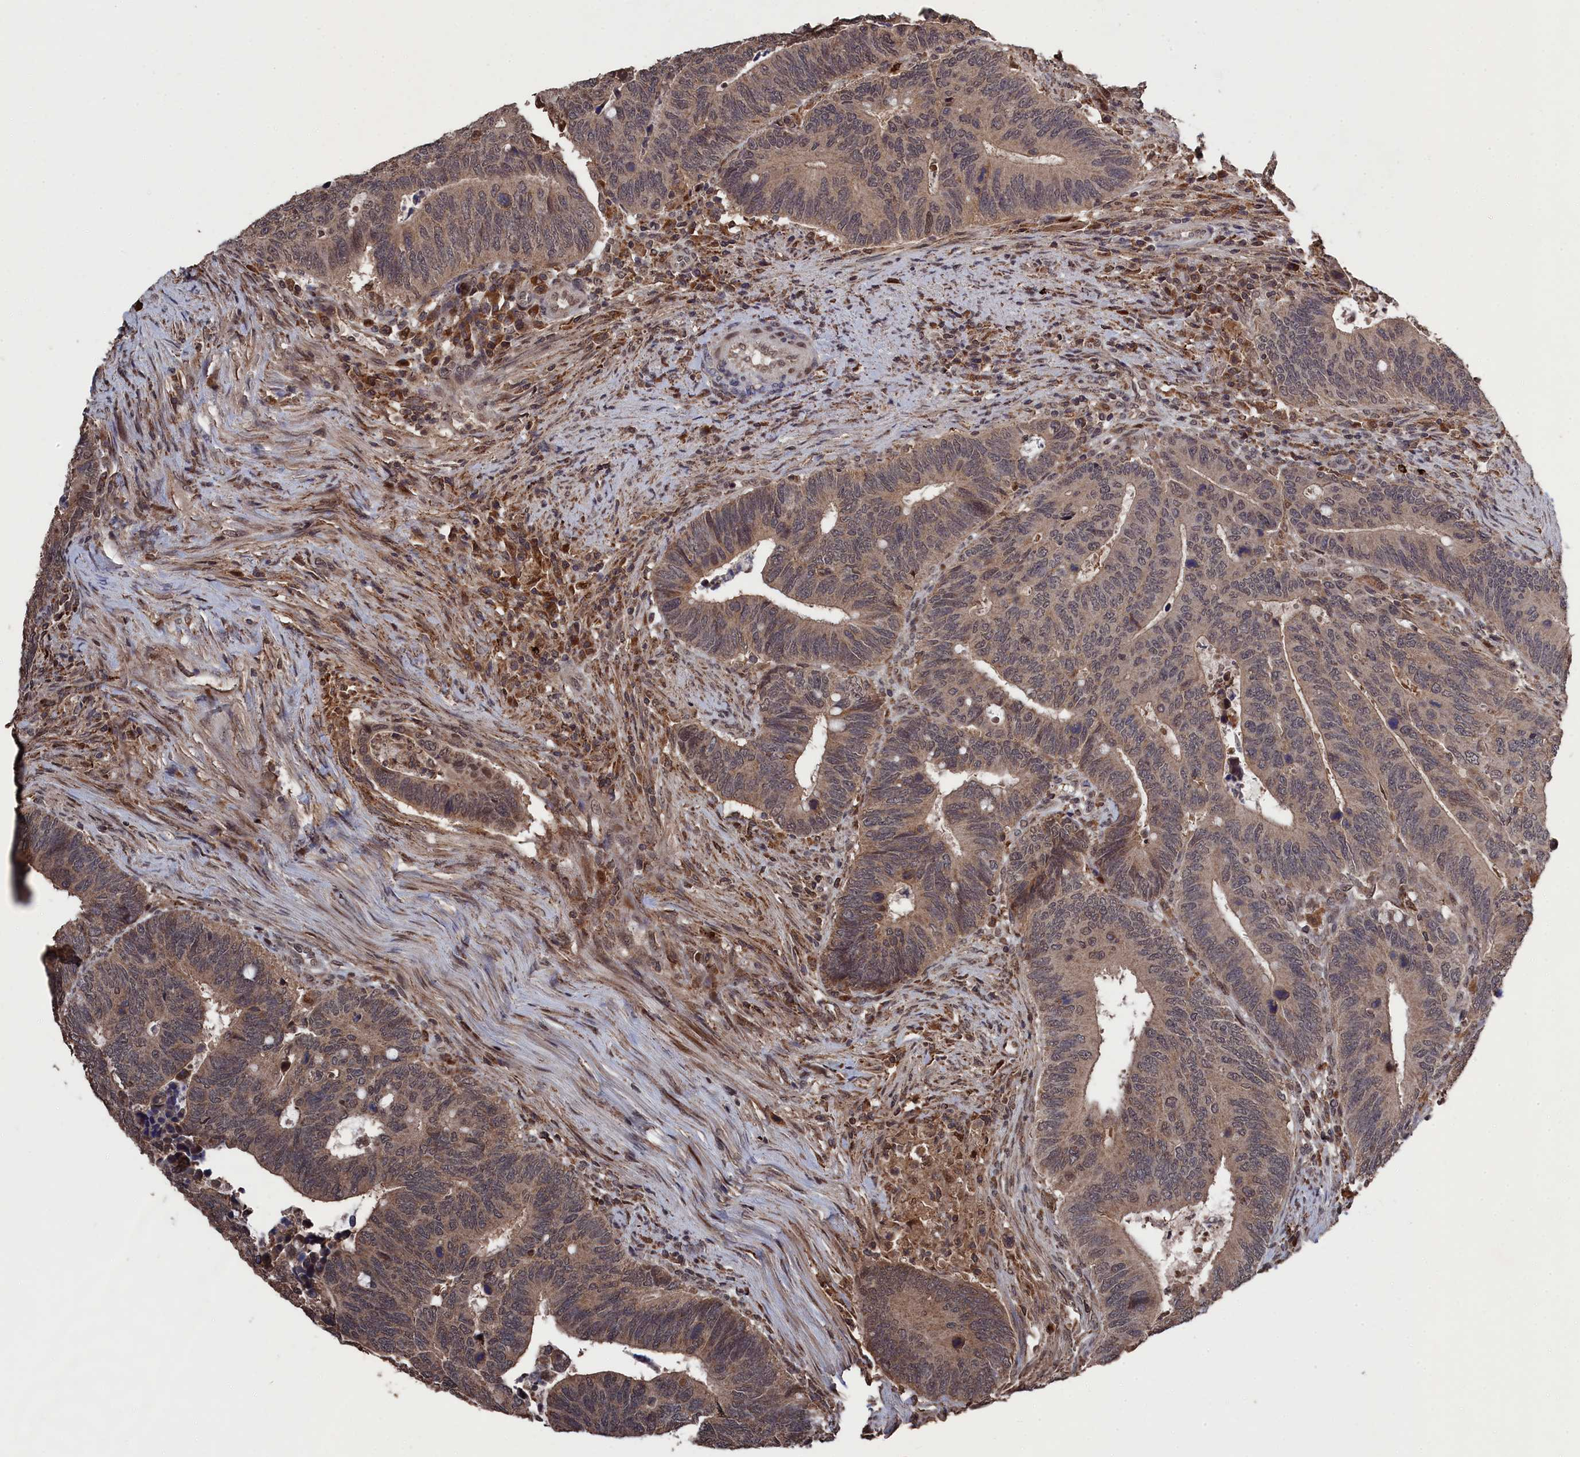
{"staining": {"intensity": "moderate", "quantity": ">75%", "location": "cytoplasmic/membranous,nuclear"}, "tissue": "colorectal cancer", "cell_type": "Tumor cells", "image_type": "cancer", "snomed": [{"axis": "morphology", "description": "Adenocarcinoma, NOS"}, {"axis": "topography", "description": "Colon"}], "caption": "Colorectal cancer (adenocarcinoma) tissue exhibits moderate cytoplasmic/membranous and nuclear positivity in approximately >75% of tumor cells, visualized by immunohistochemistry.", "gene": "CEACAM21", "patient": {"sex": "male", "age": 87}}